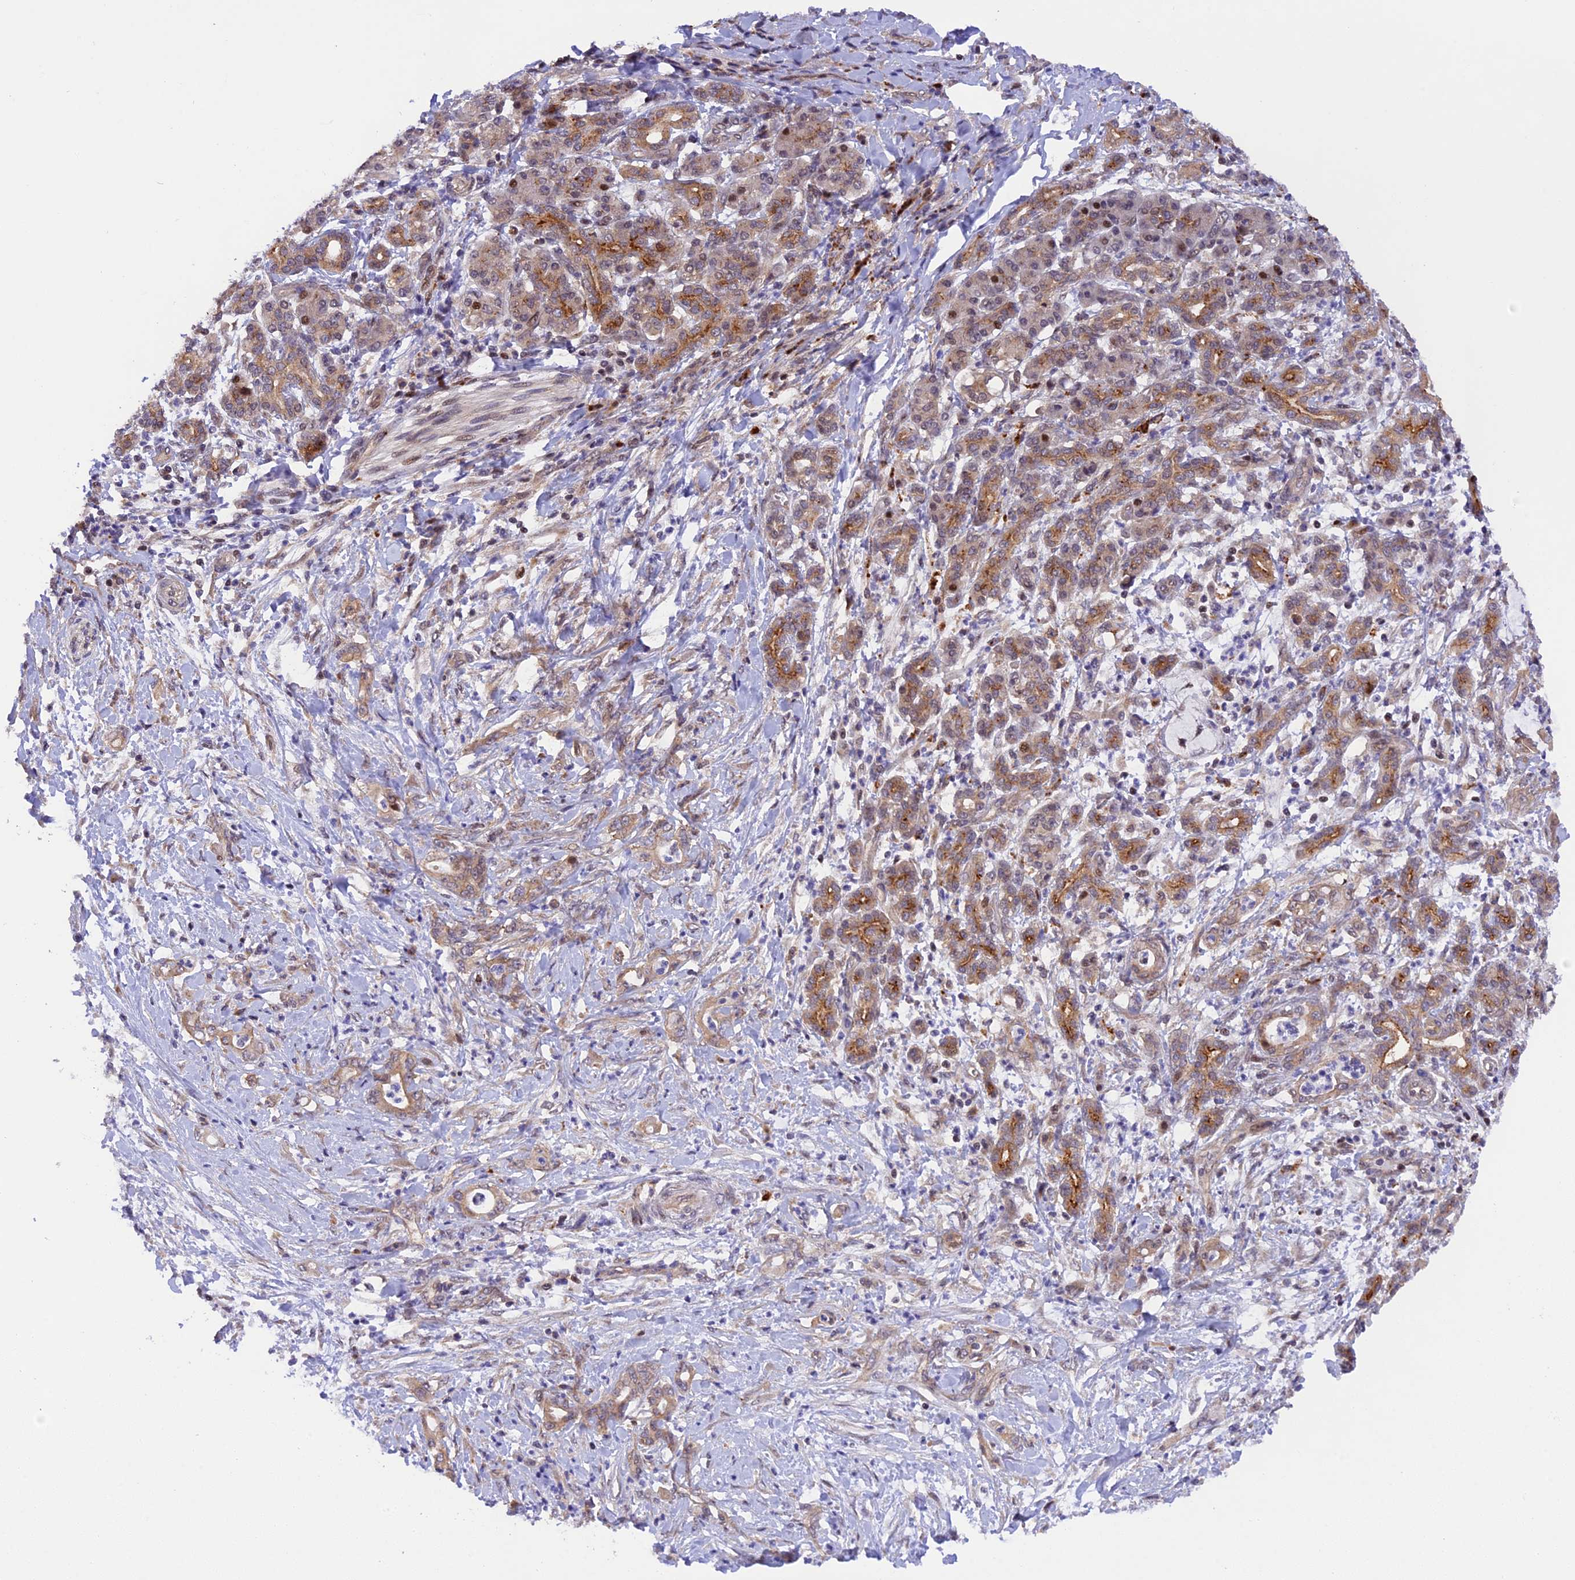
{"staining": {"intensity": "weak", "quantity": ">75%", "location": "cytoplasmic/membranous"}, "tissue": "pancreatic cancer", "cell_type": "Tumor cells", "image_type": "cancer", "snomed": [{"axis": "morphology", "description": "Normal tissue, NOS"}, {"axis": "morphology", "description": "Adenocarcinoma, NOS"}, {"axis": "topography", "description": "Pancreas"}], "caption": "Weak cytoplasmic/membranous staining is present in about >75% of tumor cells in pancreatic cancer.", "gene": "SAMD4A", "patient": {"sex": "female", "age": 55}}